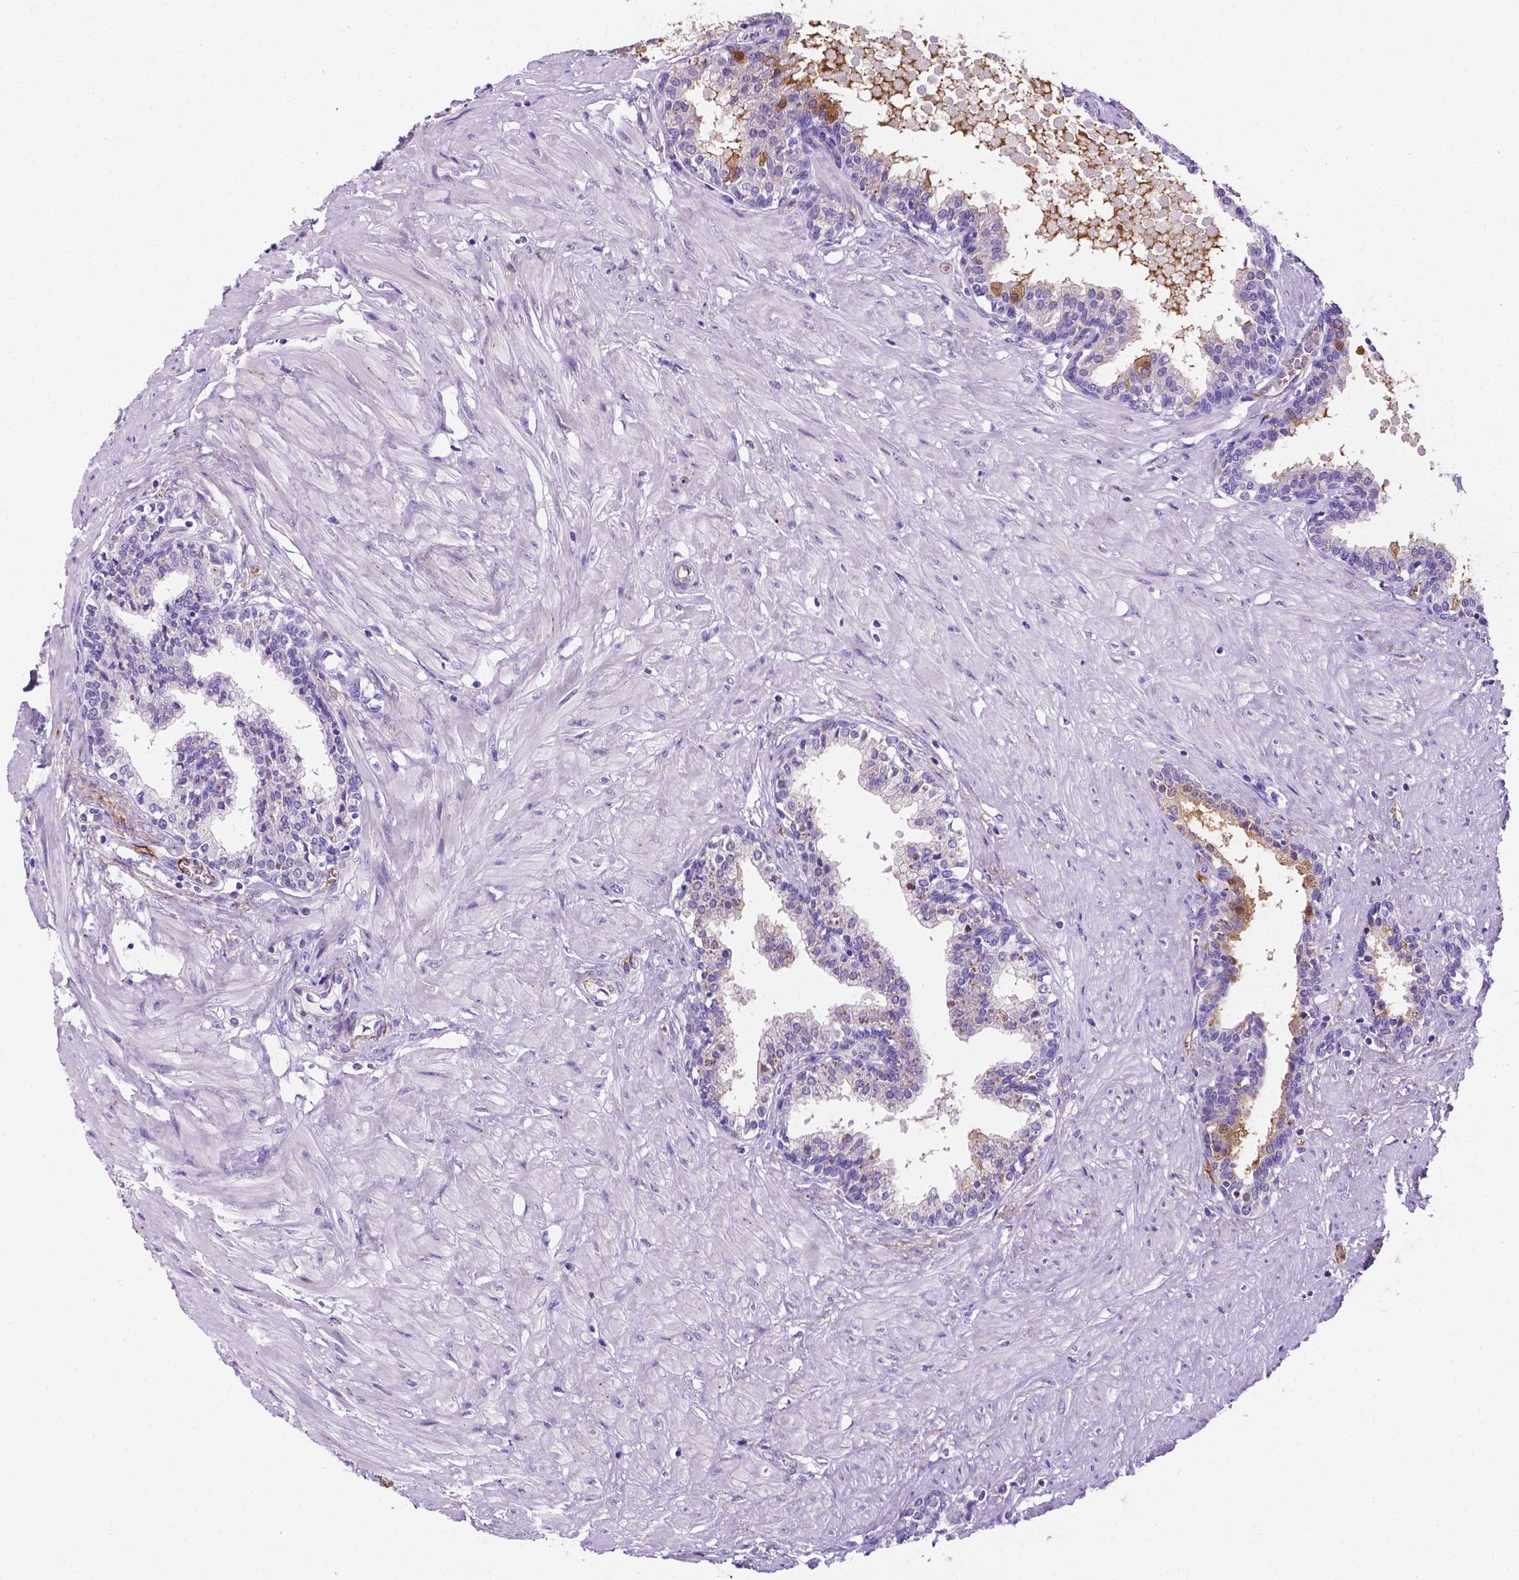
{"staining": {"intensity": "negative", "quantity": "none", "location": "none"}, "tissue": "prostate", "cell_type": "Glandular cells", "image_type": "normal", "snomed": [{"axis": "morphology", "description": "Normal tissue, NOS"}, {"axis": "topography", "description": "Prostate"}], "caption": "This micrograph is of unremarkable prostate stained with immunohistochemistry (IHC) to label a protein in brown with the nuclei are counter-stained blue. There is no expression in glandular cells.", "gene": "APOE", "patient": {"sex": "male", "age": 55}}